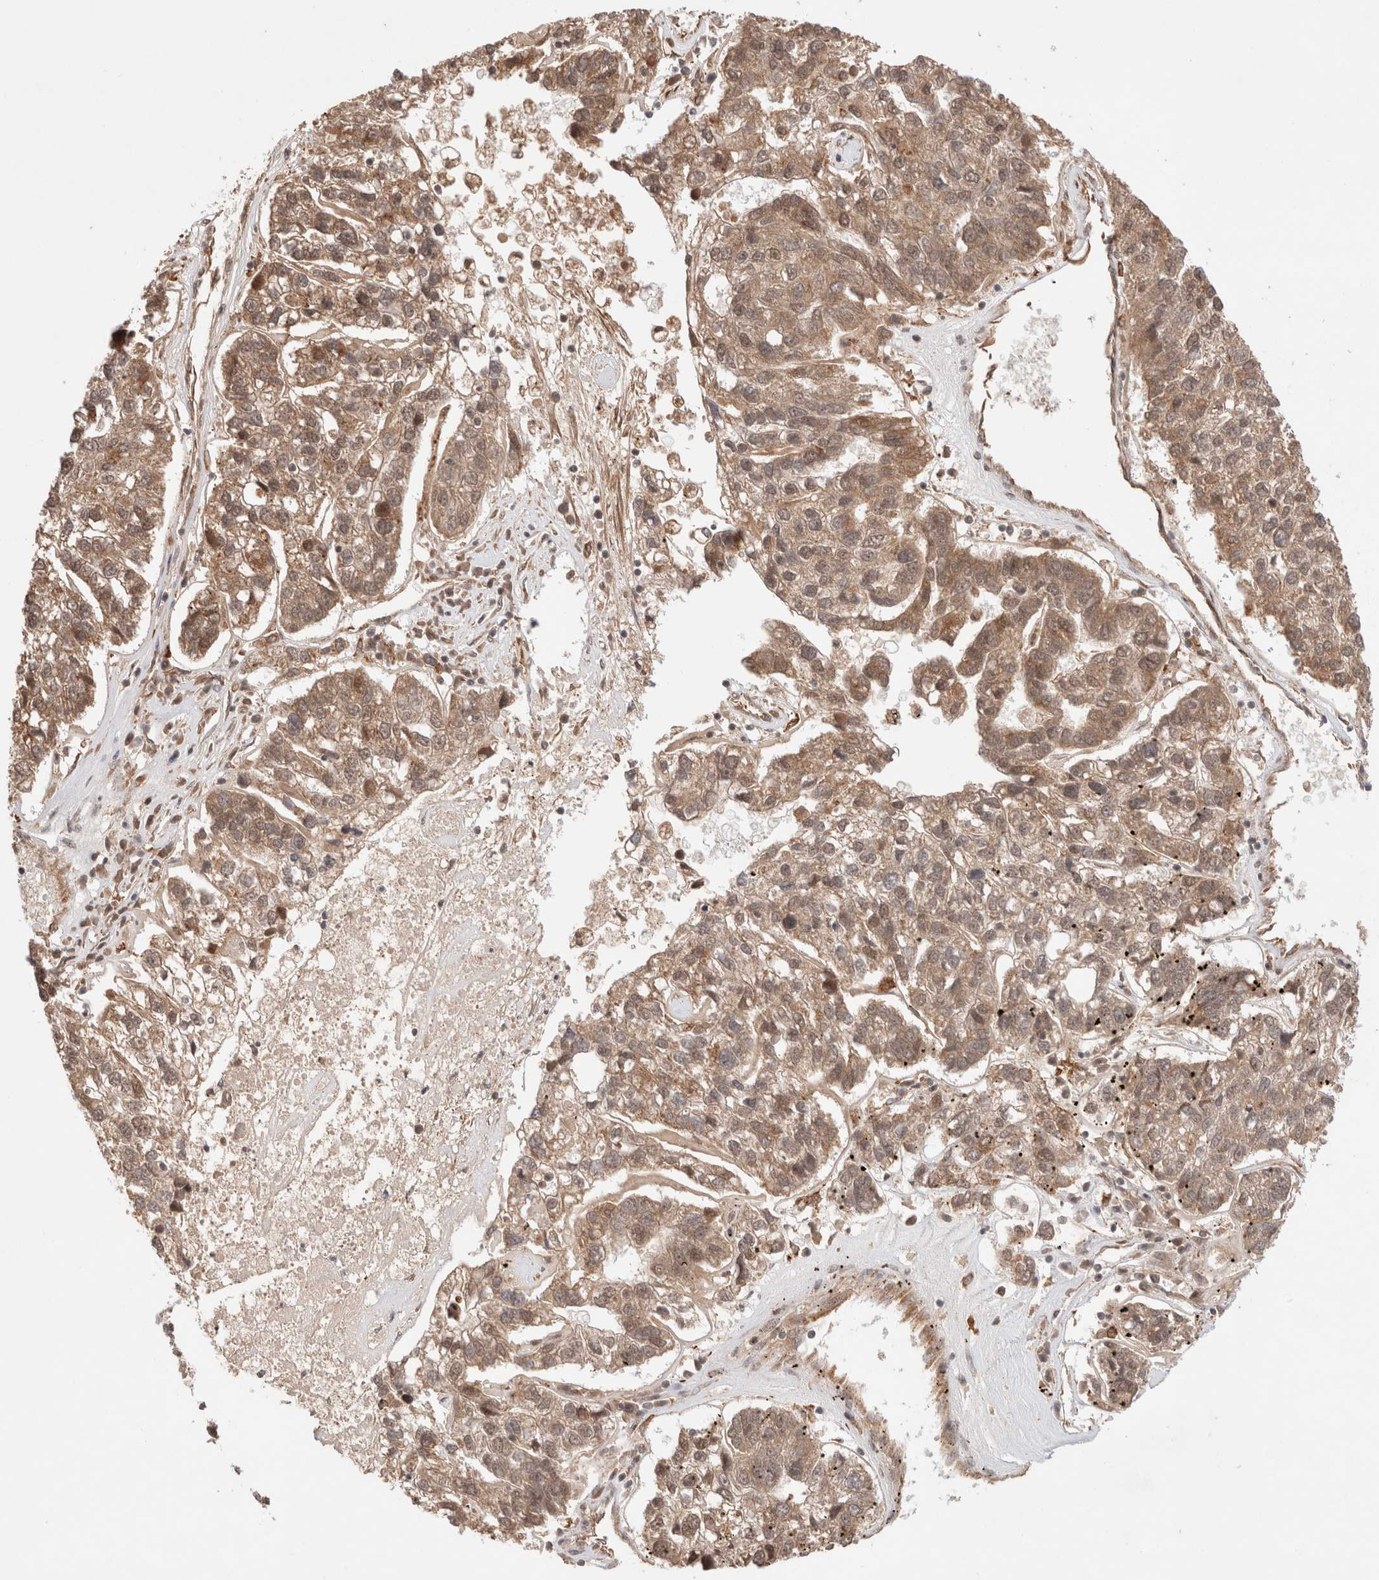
{"staining": {"intensity": "moderate", "quantity": ">75%", "location": "cytoplasmic/membranous,nuclear"}, "tissue": "pancreatic cancer", "cell_type": "Tumor cells", "image_type": "cancer", "snomed": [{"axis": "morphology", "description": "Adenocarcinoma, NOS"}, {"axis": "topography", "description": "Pancreas"}], "caption": "DAB immunohistochemical staining of pancreatic adenocarcinoma exhibits moderate cytoplasmic/membranous and nuclear protein expression in about >75% of tumor cells.", "gene": "SIKE1", "patient": {"sex": "female", "age": 61}}